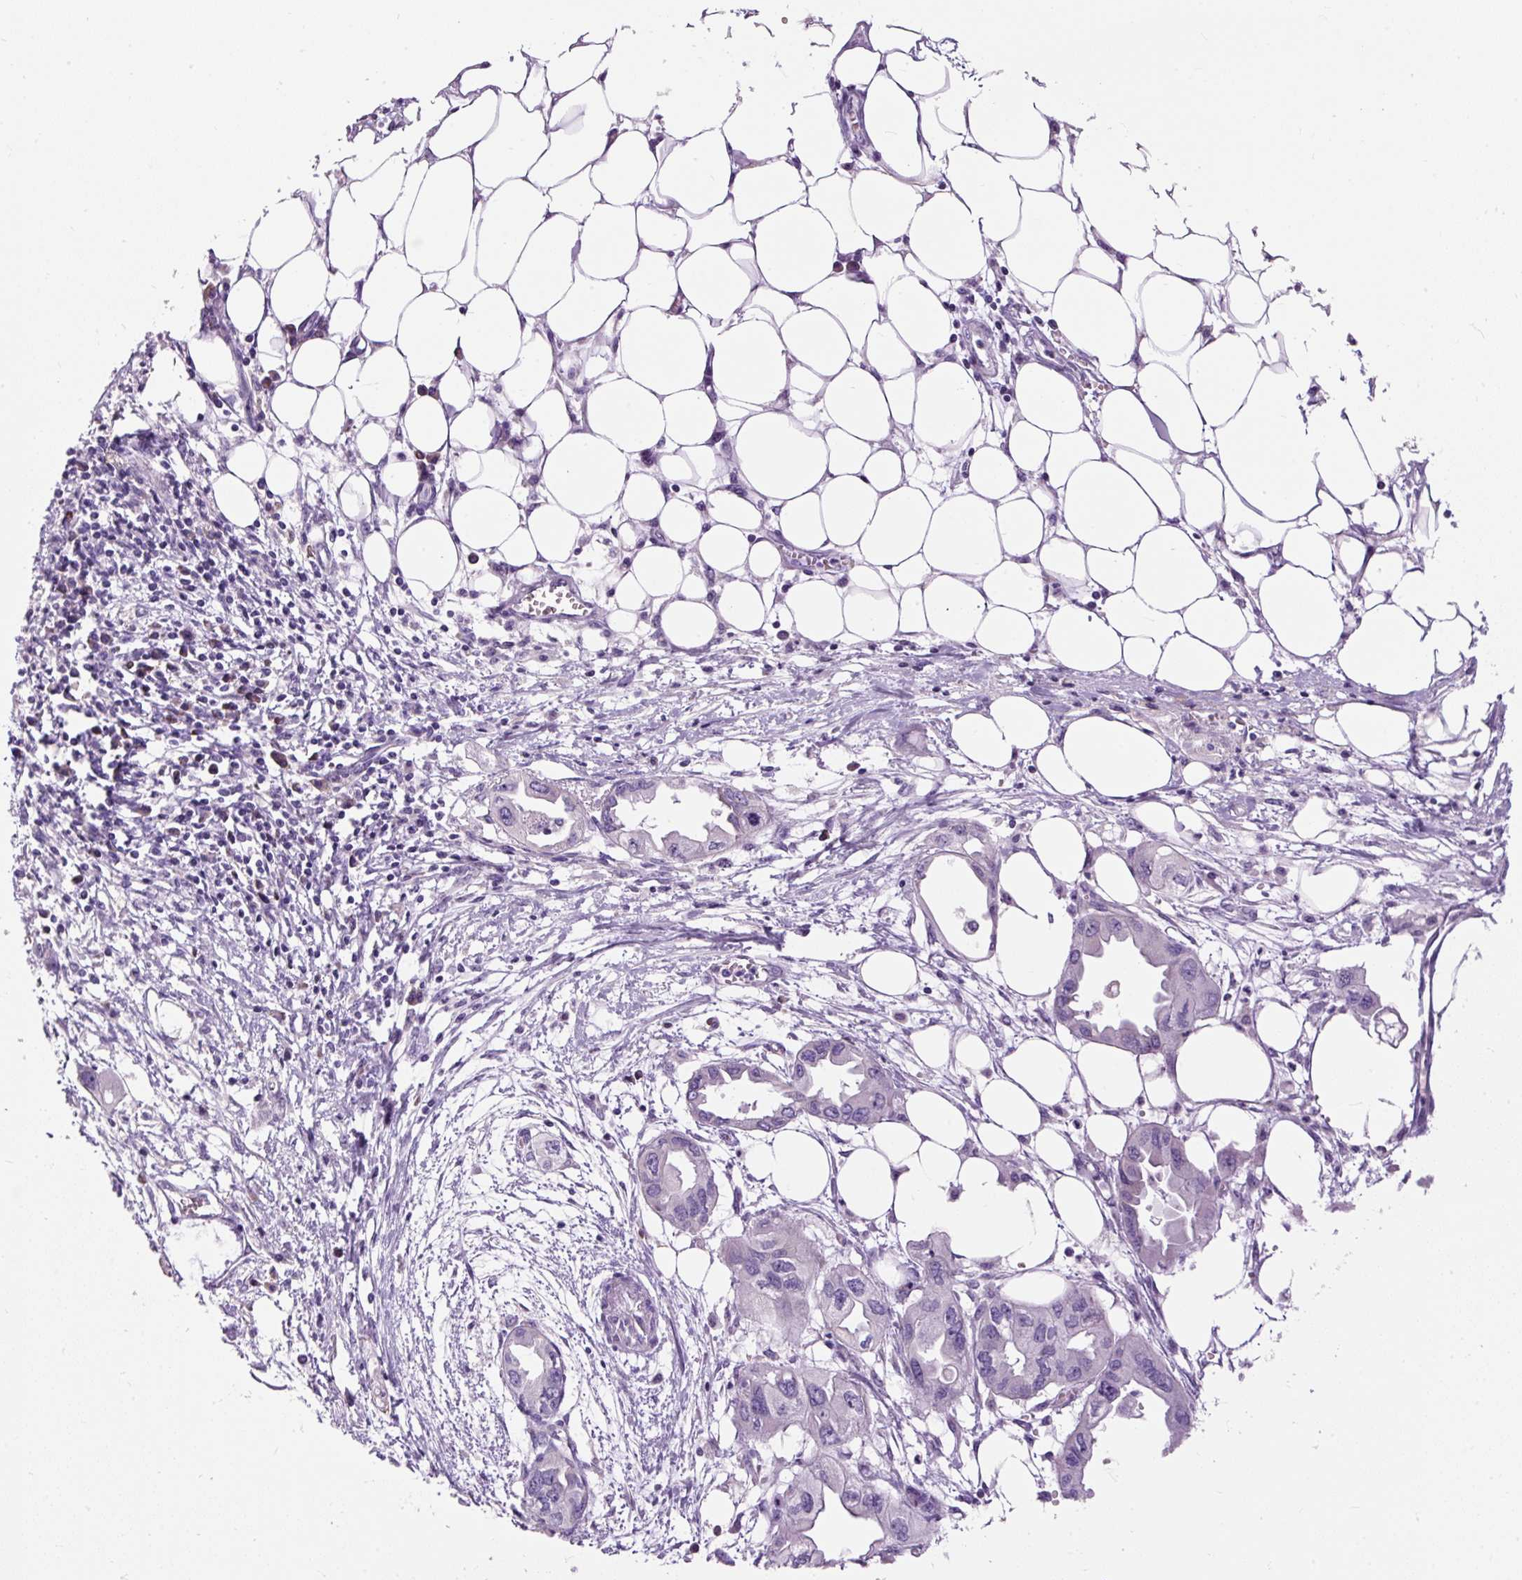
{"staining": {"intensity": "negative", "quantity": "none", "location": "none"}, "tissue": "endometrial cancer", "cell_type": "Tumor cells", "image_type": "cancer", "snomed": [{"axis": "morphology", "description": "Adenocarcinoma, NOS"}, {"axis": "morphology", "description": "Adenocarcinoma, metastatic, NOS"}, {"axis": "topography", "description": "Adipose tissue"}, {"axis": "topography", "description": "Endometrium"}], "caption": "IHC micrograph of neoplastic tissue: human metastatic adenocarcinoma (endometrial) stained with DAB (3,3'-diaminobenzidine) exhibits no significant protein expression in tumor cells.", "gene": "FMC1", "patient": {"sex": "female", "age": 67}}